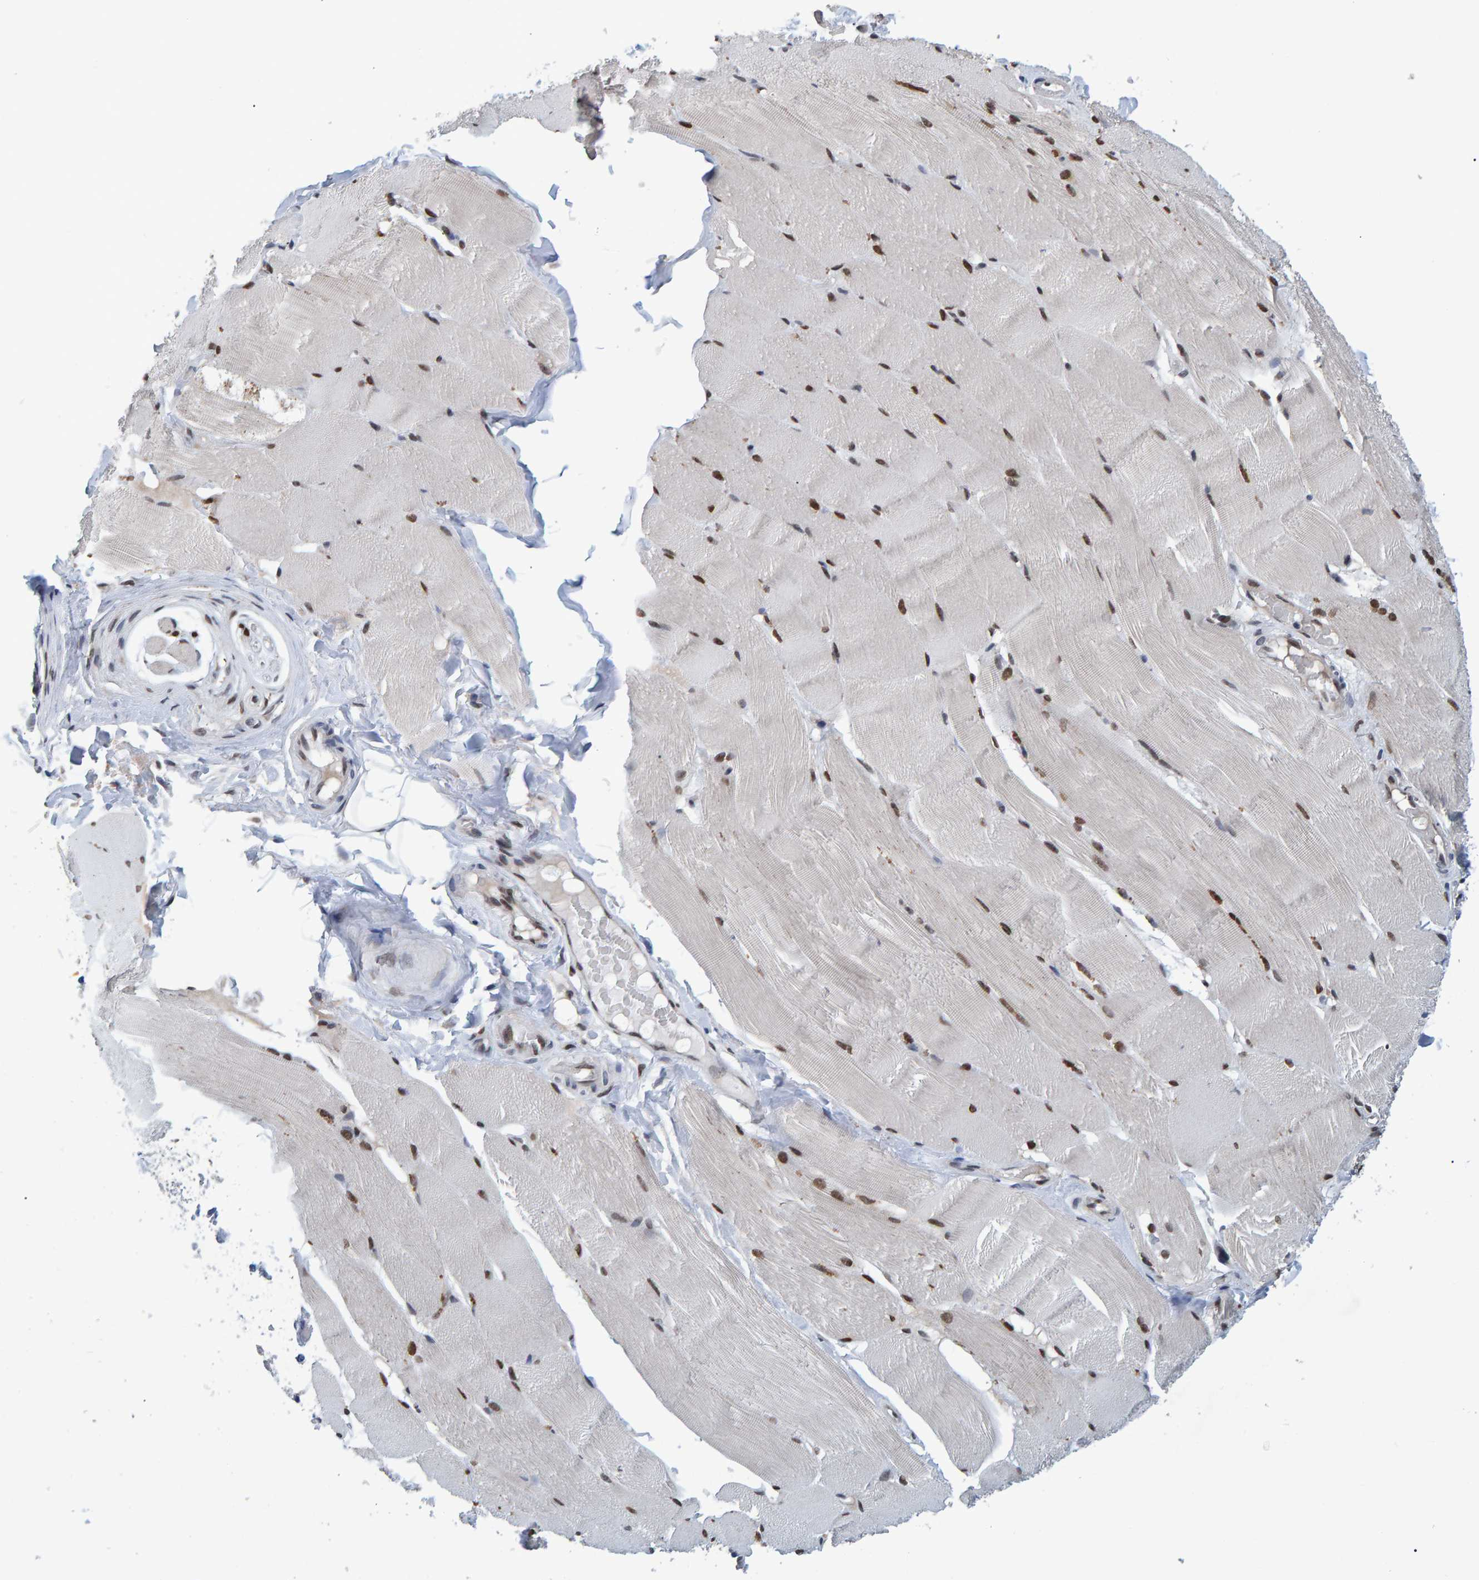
{"staining": {"intensity": "moderate", "quantity": ">75%", "location": "nuclear"}, "tissue": "skeletal muscle", "cell_type": "Myocytes", "image_type": "normal", "snomed": [{"axis": "morphology", "description": "Normal tissue, NOS"}, {"axis": "topography", "description": "Skin"}, {"axis": "topography", "description": "Skeletal muscle"}], "caption": "This image exhibits immunohistochemistry staining of benign human skeletal muscle, with medium moderate nuclear staining in about >75% of myocytes.", "gene": "QKI", "patient": {"sex": "male", "age": 83}}